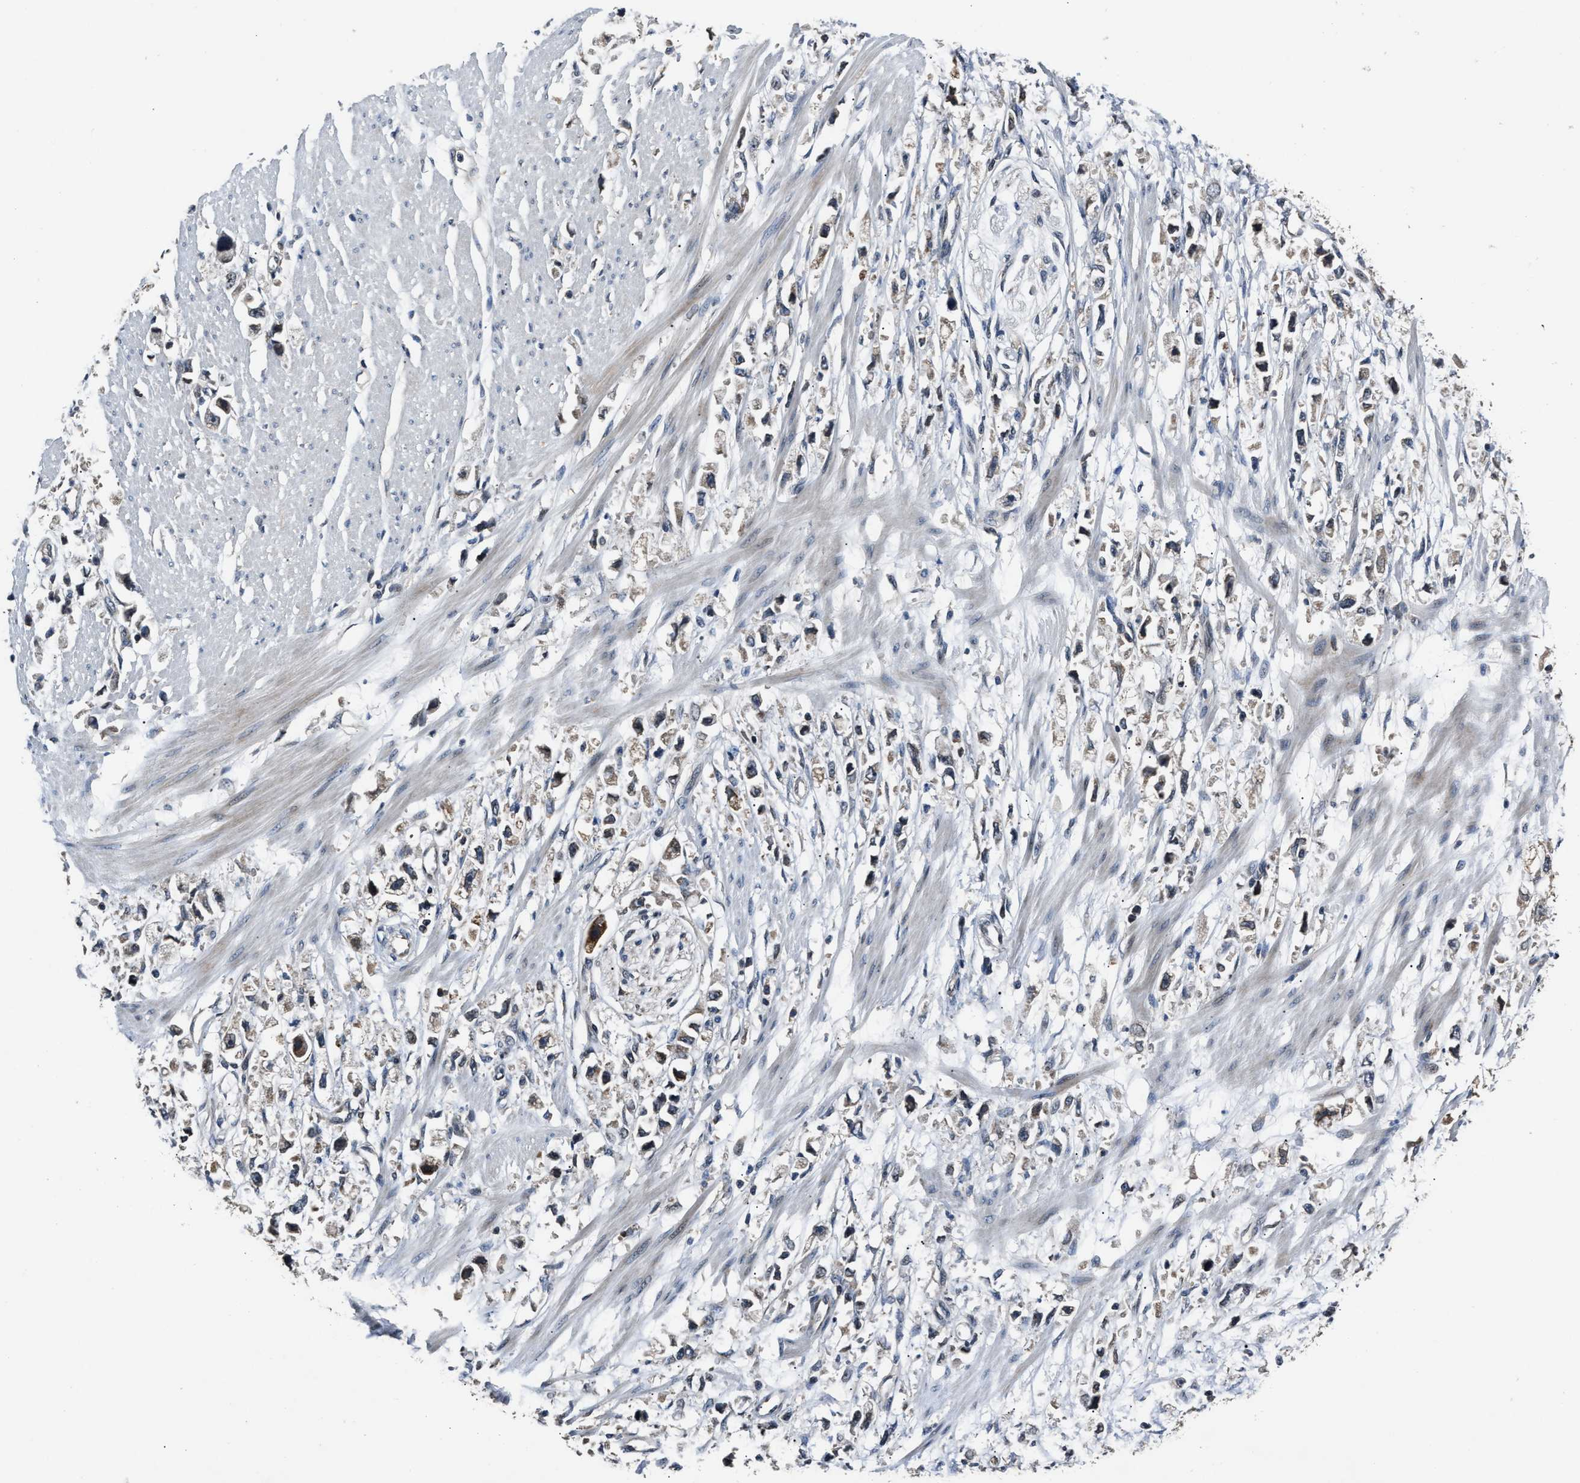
{"staining": {"intensity": "weak", "quantity": ">75%", "location": "cytoplasmic/membranous"}, "tissue": "stomach cancer", "cell_type": "Tumor cells", "image_type": "cancer", "snomed": [{"axis": "morphology", "description": "Adenocarcinoma, NOS"}, {"axis": "topography", "description": "Stomach"}], "caption": "Tumor cells reveal weak cytoplasmic/membranous positivity in approximately >75% of cells in stomach cancer (adenocarcinoma).", "gene": "TNRC18", "patient": {"sex": "female", "age": 59}}